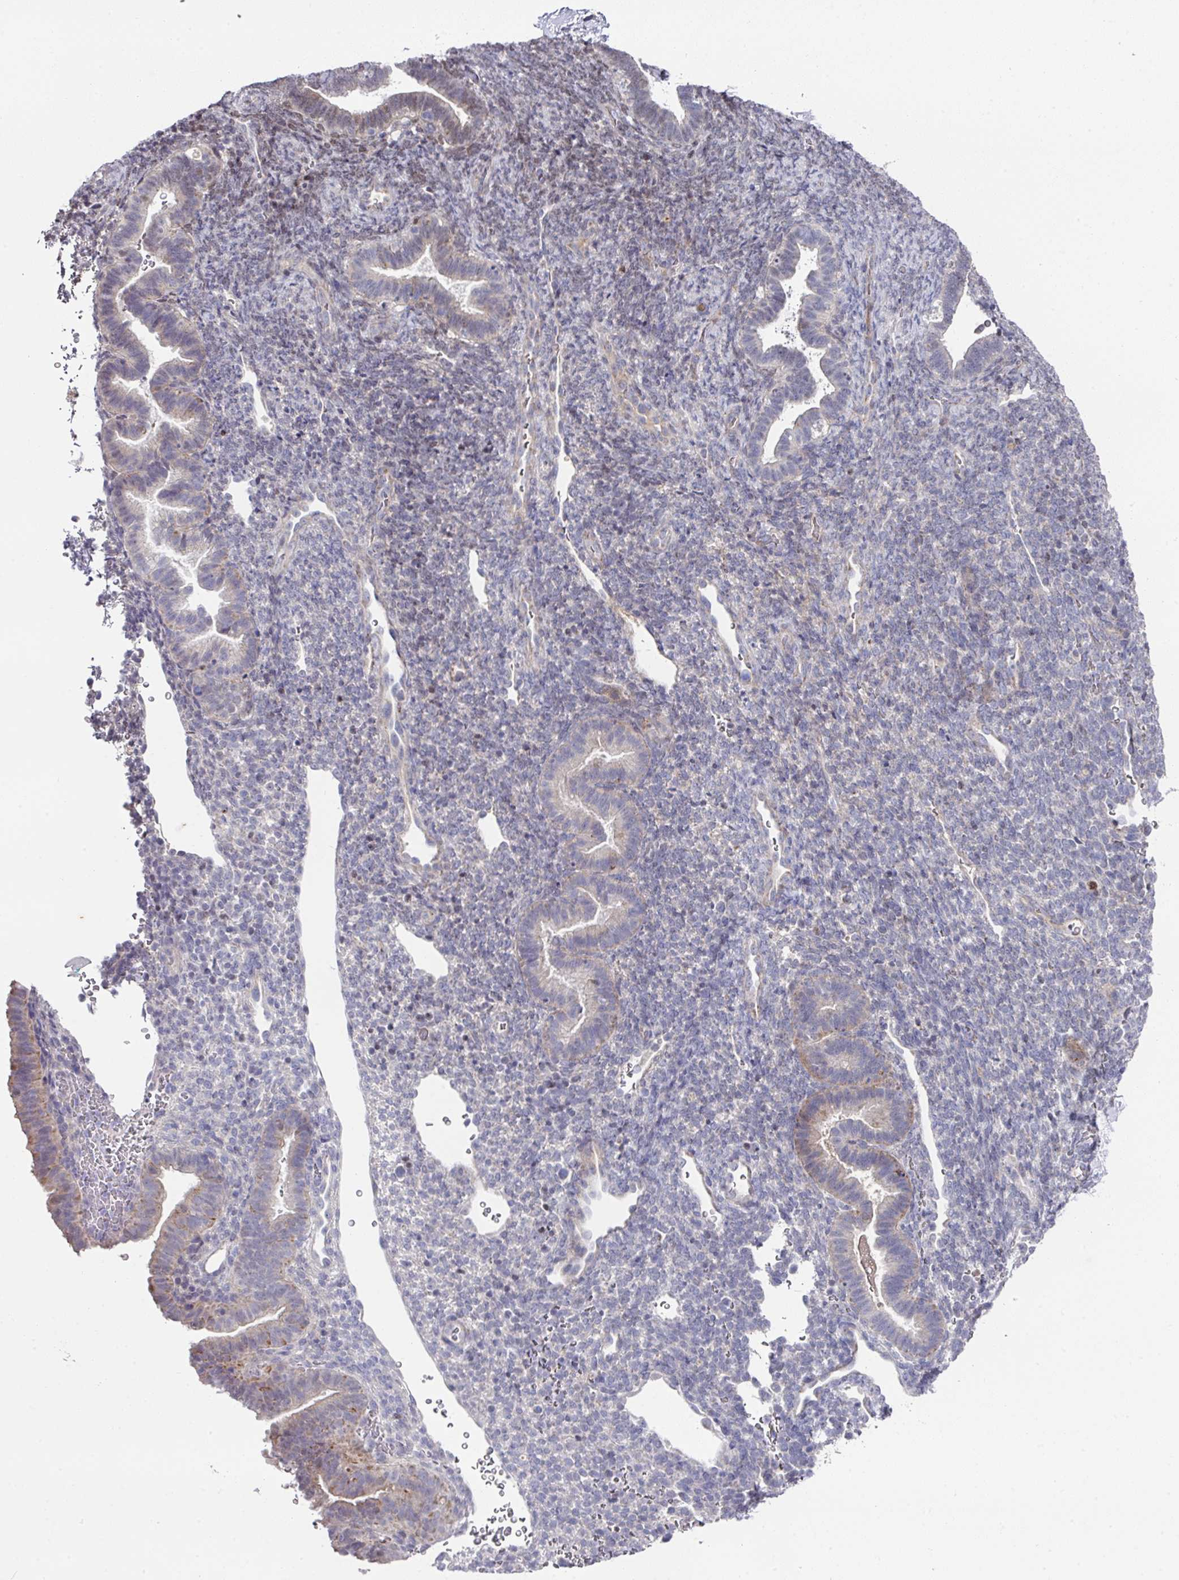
{"staining": {"intensity": "moderate", "quantity": "<25%", "location": "nuclear"}, "tissue": "endometrium", "cell_type": "Cells in endometrial stroma", "image_type": "normal", "snomed": [{"axis": "morphology", "description": "Normal tissue, NOS"}, {"axis": "topography", "description": "Endometrium"}], "caption": "Immunohistochemical staining of normal human endometrium displays low levels of moderate nuclear positivity in about <25% of cells in endometrial stroma.", "gene": "CBX7", "patient": {"sex": "female", "age": 34}}